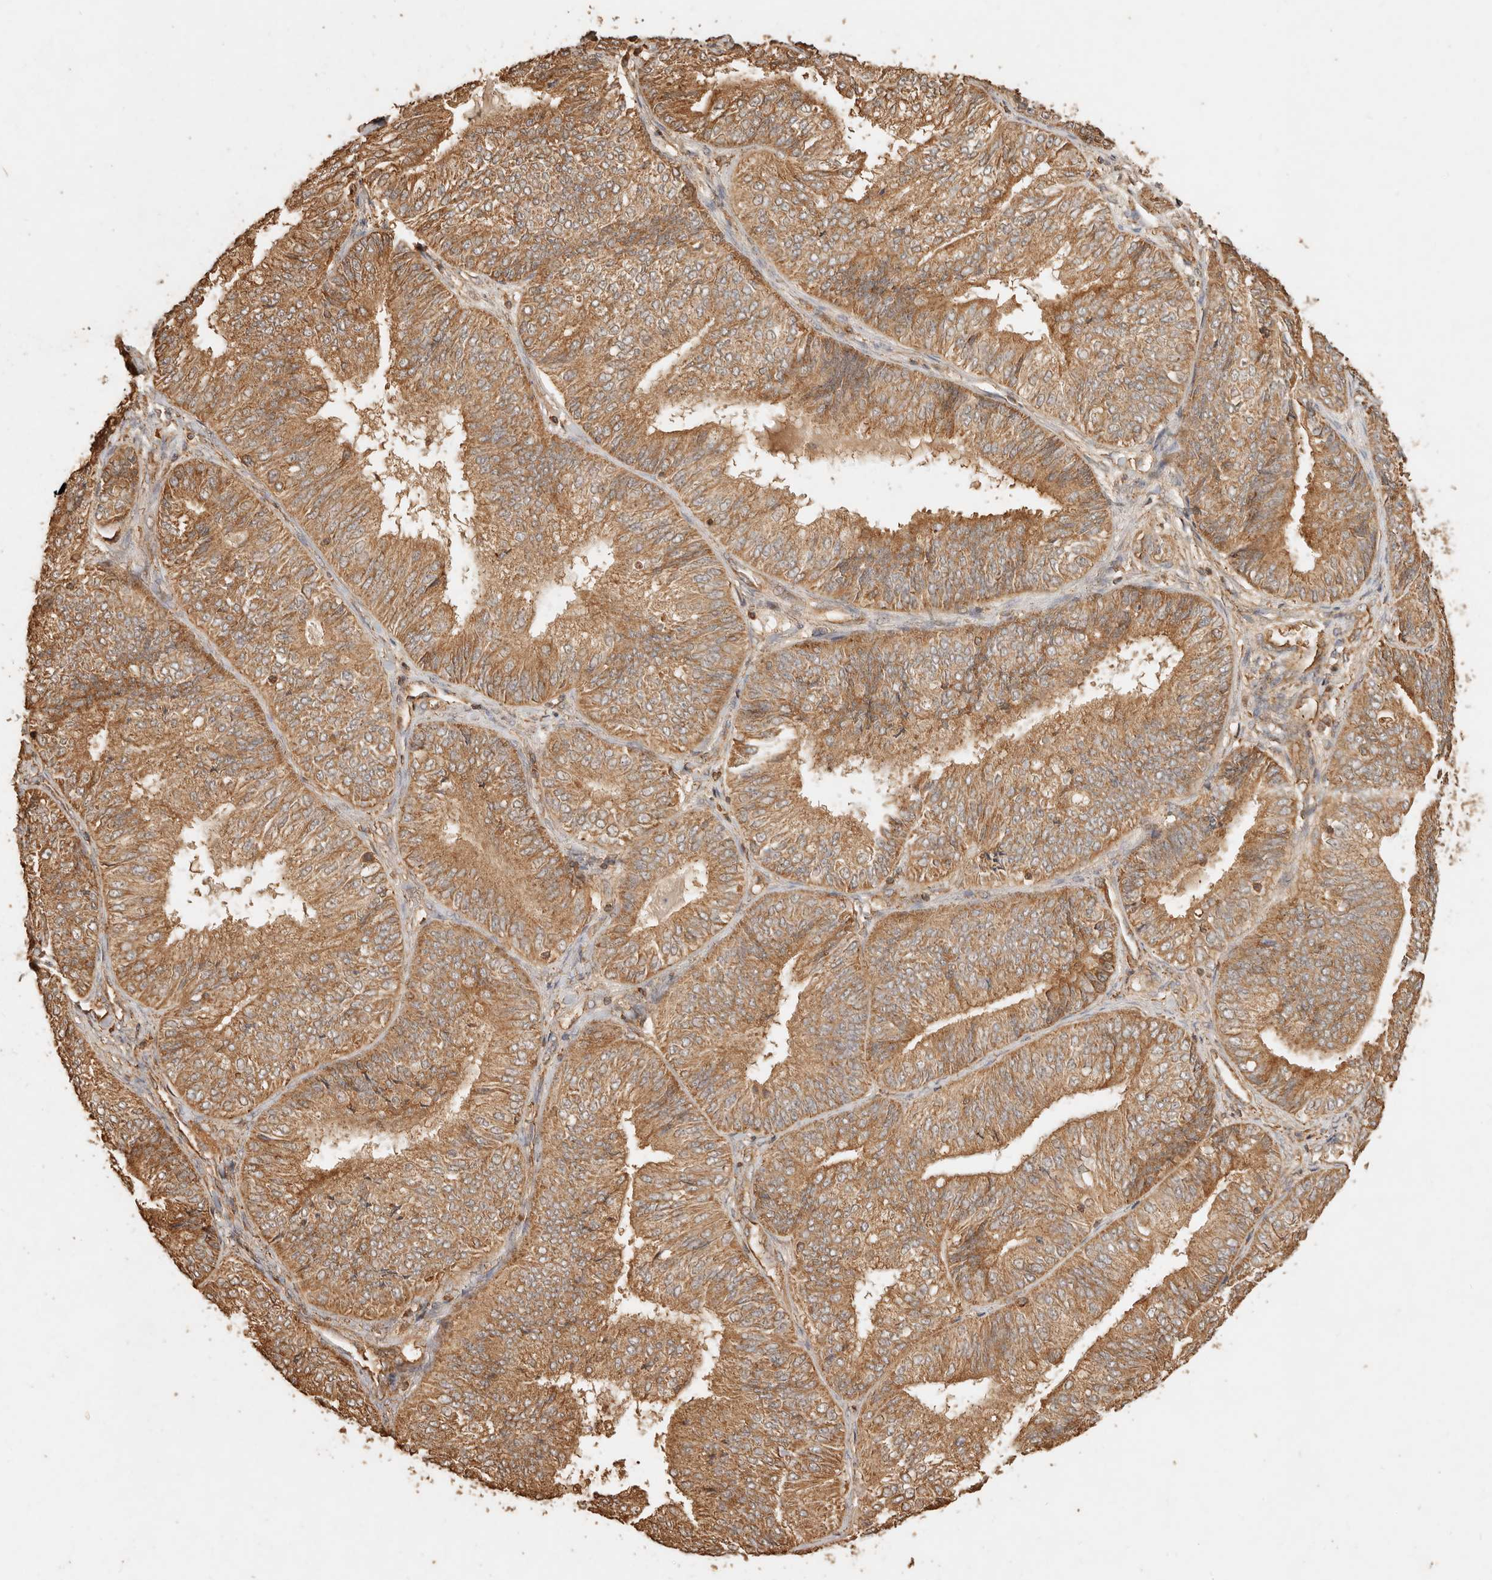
{"staining": {"intensity": "moderate", "quantity": ">75%", "location": "cytoplasmic/membranous"}, "tissue": "endometrial cancer", "cell_type": "Tumor cells", "image_type": "cancer", "snomed": [{"axis": "morphology", "description": "Adenocarcinoma, NOS"}, {"axis": "topography", "description": "Endometrium"}], "caption": "Immunohistochemistry of adenocarcinoma (endometrial) shows medium levels of moderate cytoplasmic/membranous positivity in about >75% of tumor cells.", "gene": "FAM180B", "patient": {"sex": "female", "age": 58}}